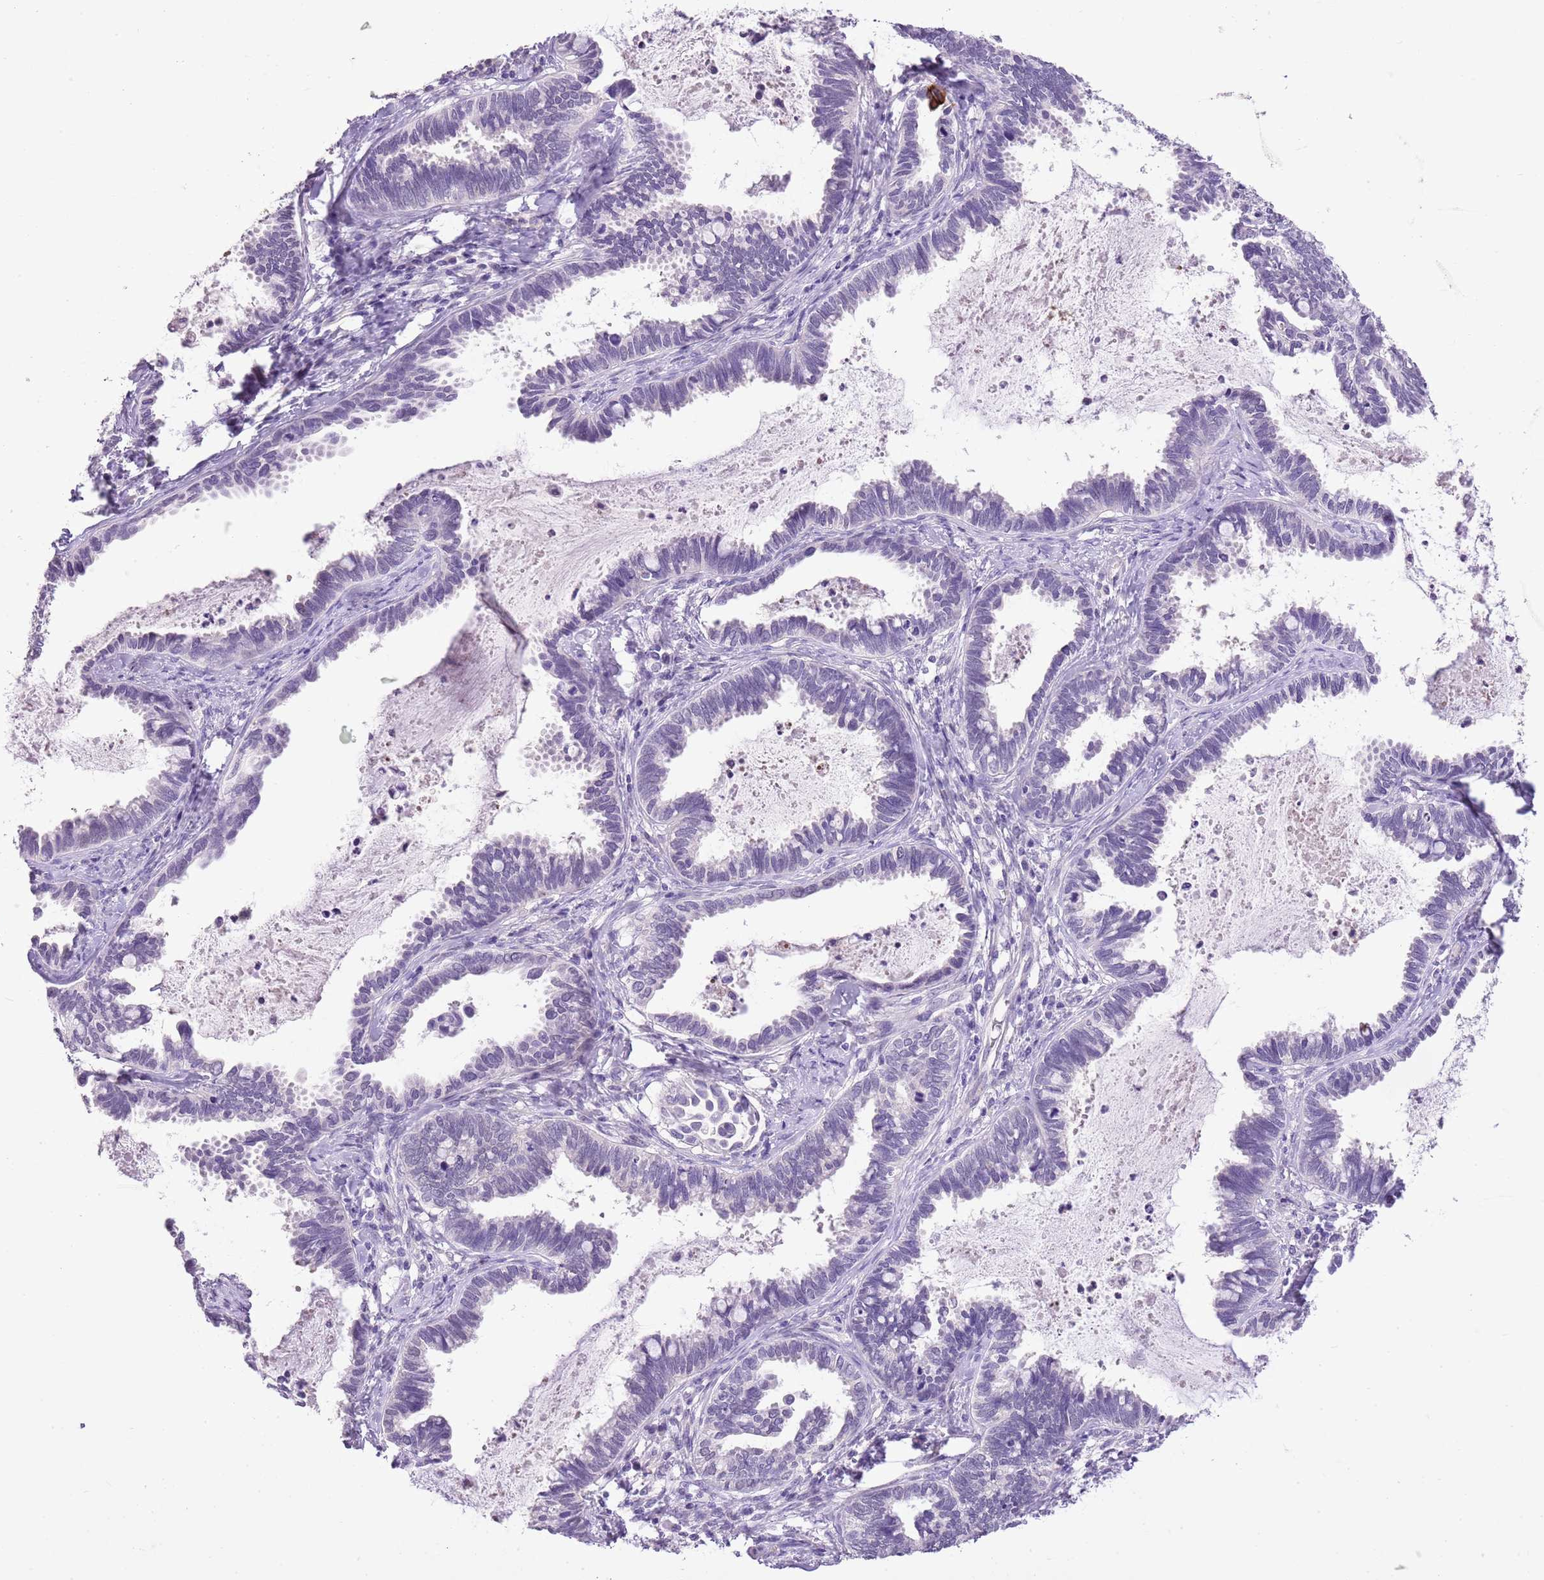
{"staining": {"intensity": "negative", "quantity": "none", "location": "none"}, "tissue": "cervical cancer", "cell_type": "Tumor cells", "image_type": "cancer", "snomed": [{"axis": "morphology", "description": "Adenocarcinoma, NOS"}, {"axis": "topography", "description": "Cervix"}], "caption": "Tumor cells show no significant expression in adenocarcinoma (cervical).", "gene": "XPO7", "patient": {"sex": "female", "age": 37}}